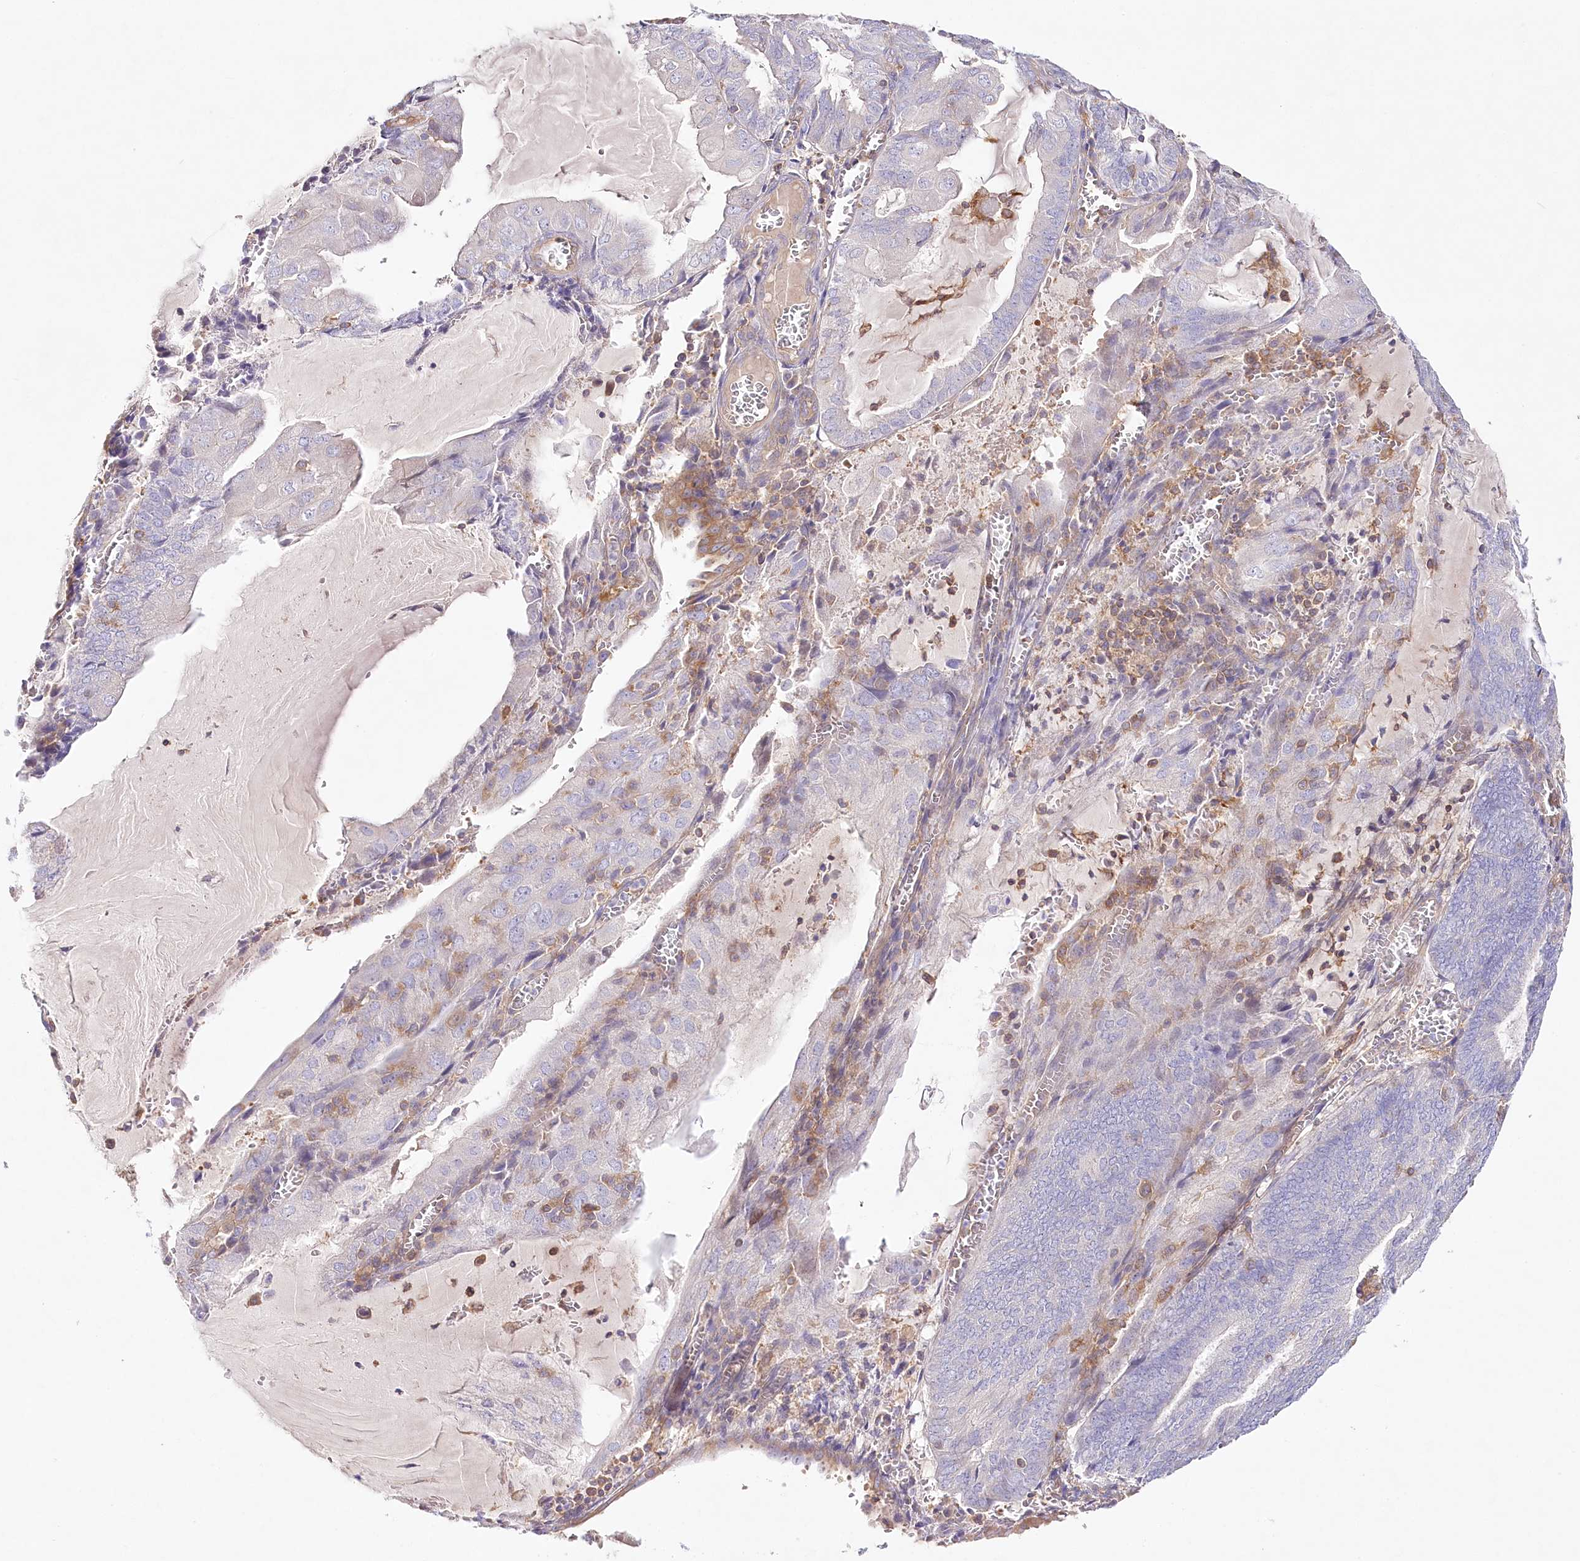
{"staining": {"intensity": "negative", "quantity": "none", "location": "none"}, "tissue": "endometrial cancer", "cell_type": "Tumor cells", "image_type": "cancer", "snomed": [{"axis": "morphology", "description": "Adenocarcinoma, NOS"}, {"axis": "topography", "description": "Endometrium"}], "caption": "The histopathology image demonstrates no significant staining in tumor cells of endometrial cancer (adenocarcinoma).", "gene": "ABRAXAS2", "patient": {"sex": "female", "age": 81}}